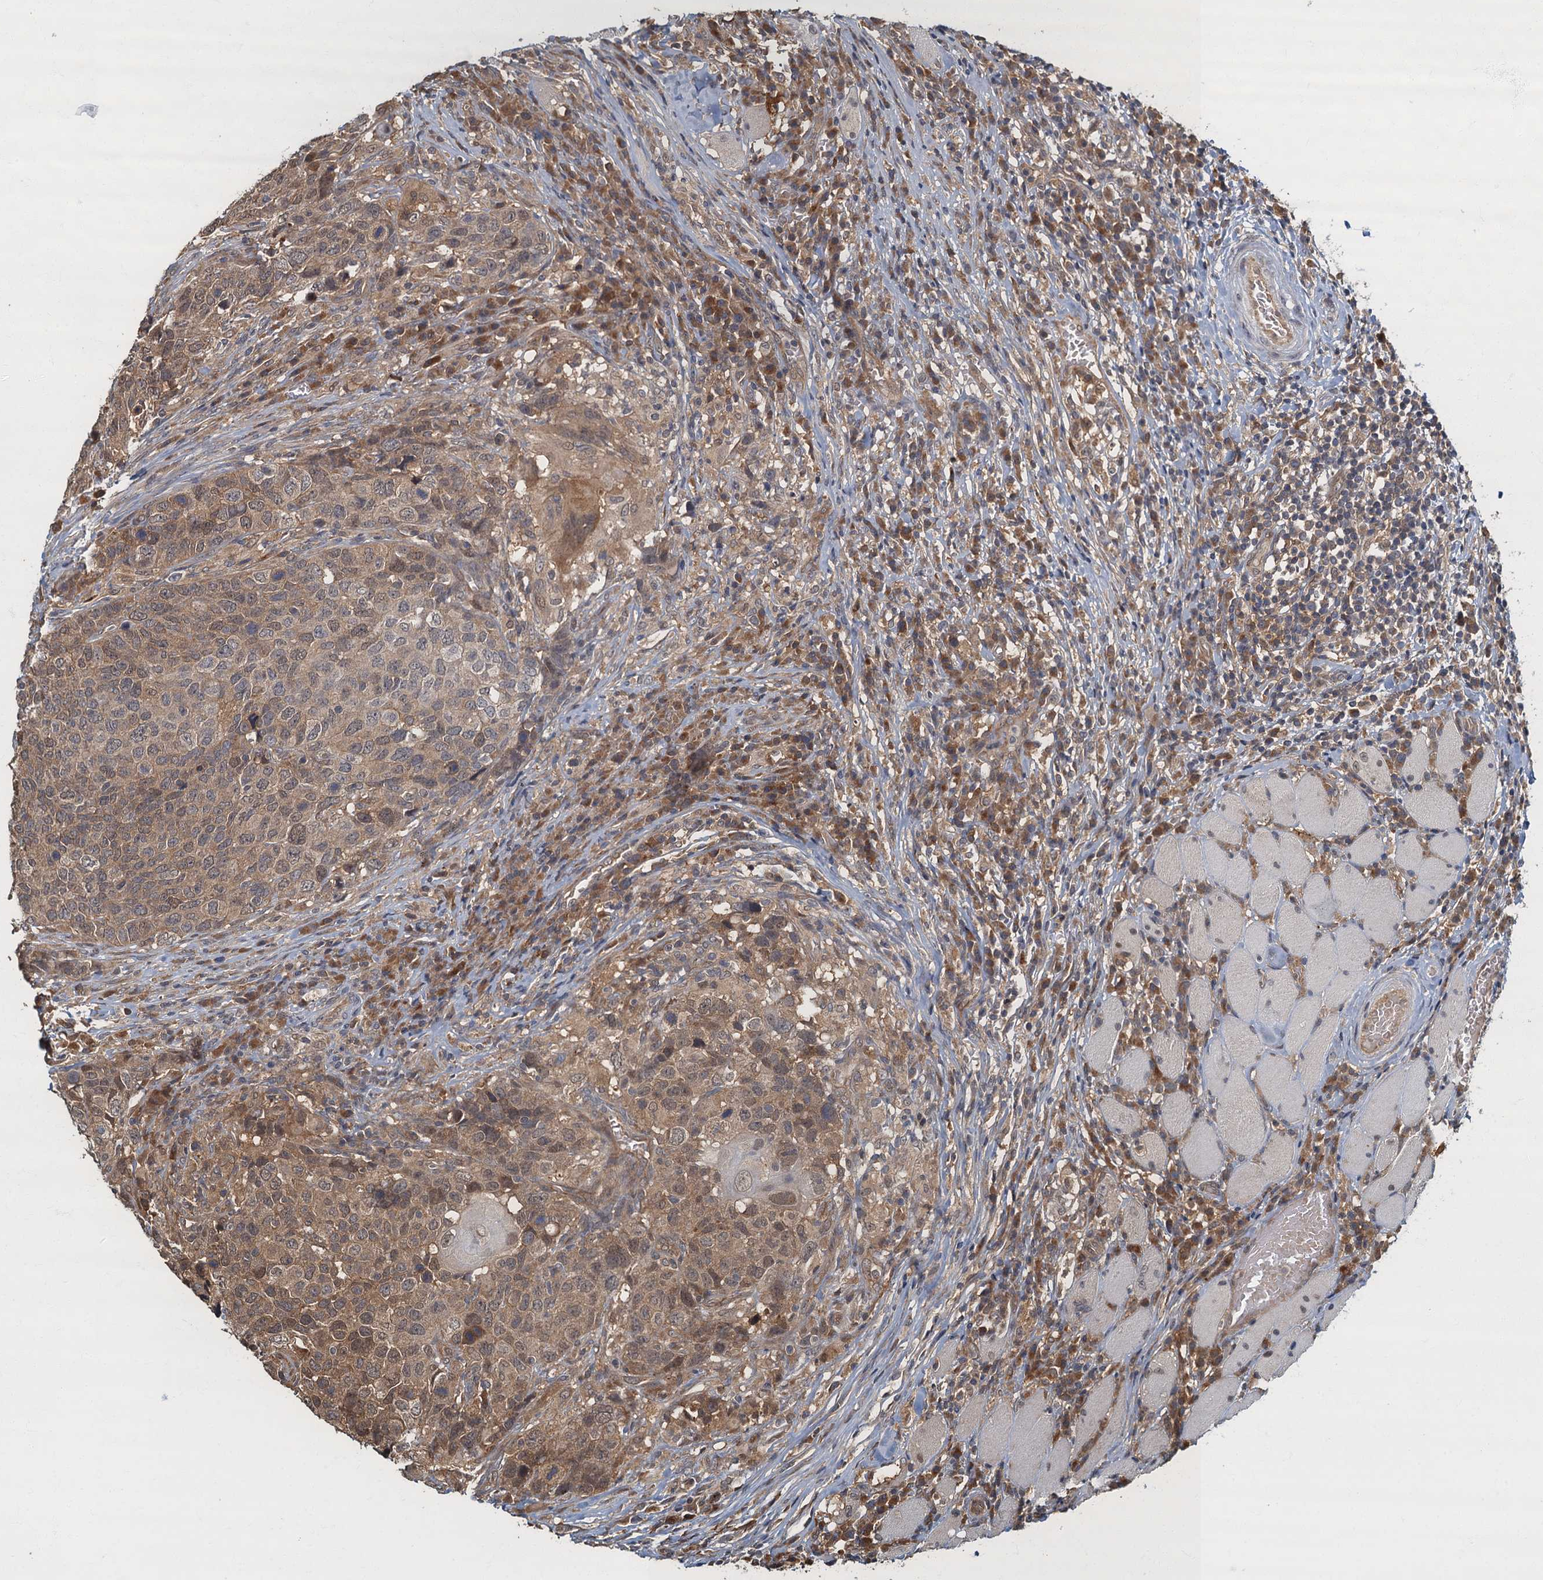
{"staining": {"intensity": "moderate", "quantity": ">75%", "location": "cytoplasmic/membranous,nuclear"}, "tissue": "head and neck cancer", "cell_type": "Tumor cells", "image_type": "cancer", "snomed": [{"axis": "morphology", "description": "Squamous cell carcinoma, NOS"}, {"axis": "topography", "description": "Head-Neck"}], "caption": "IHC of human head and neck cancer demonstrates medium levels of moderate cytoplasmic/membranous and nuclear expression in about >75% of tumor cells.", "gene": "TBCK", "patient": {"sex": "male", "age": 66}}